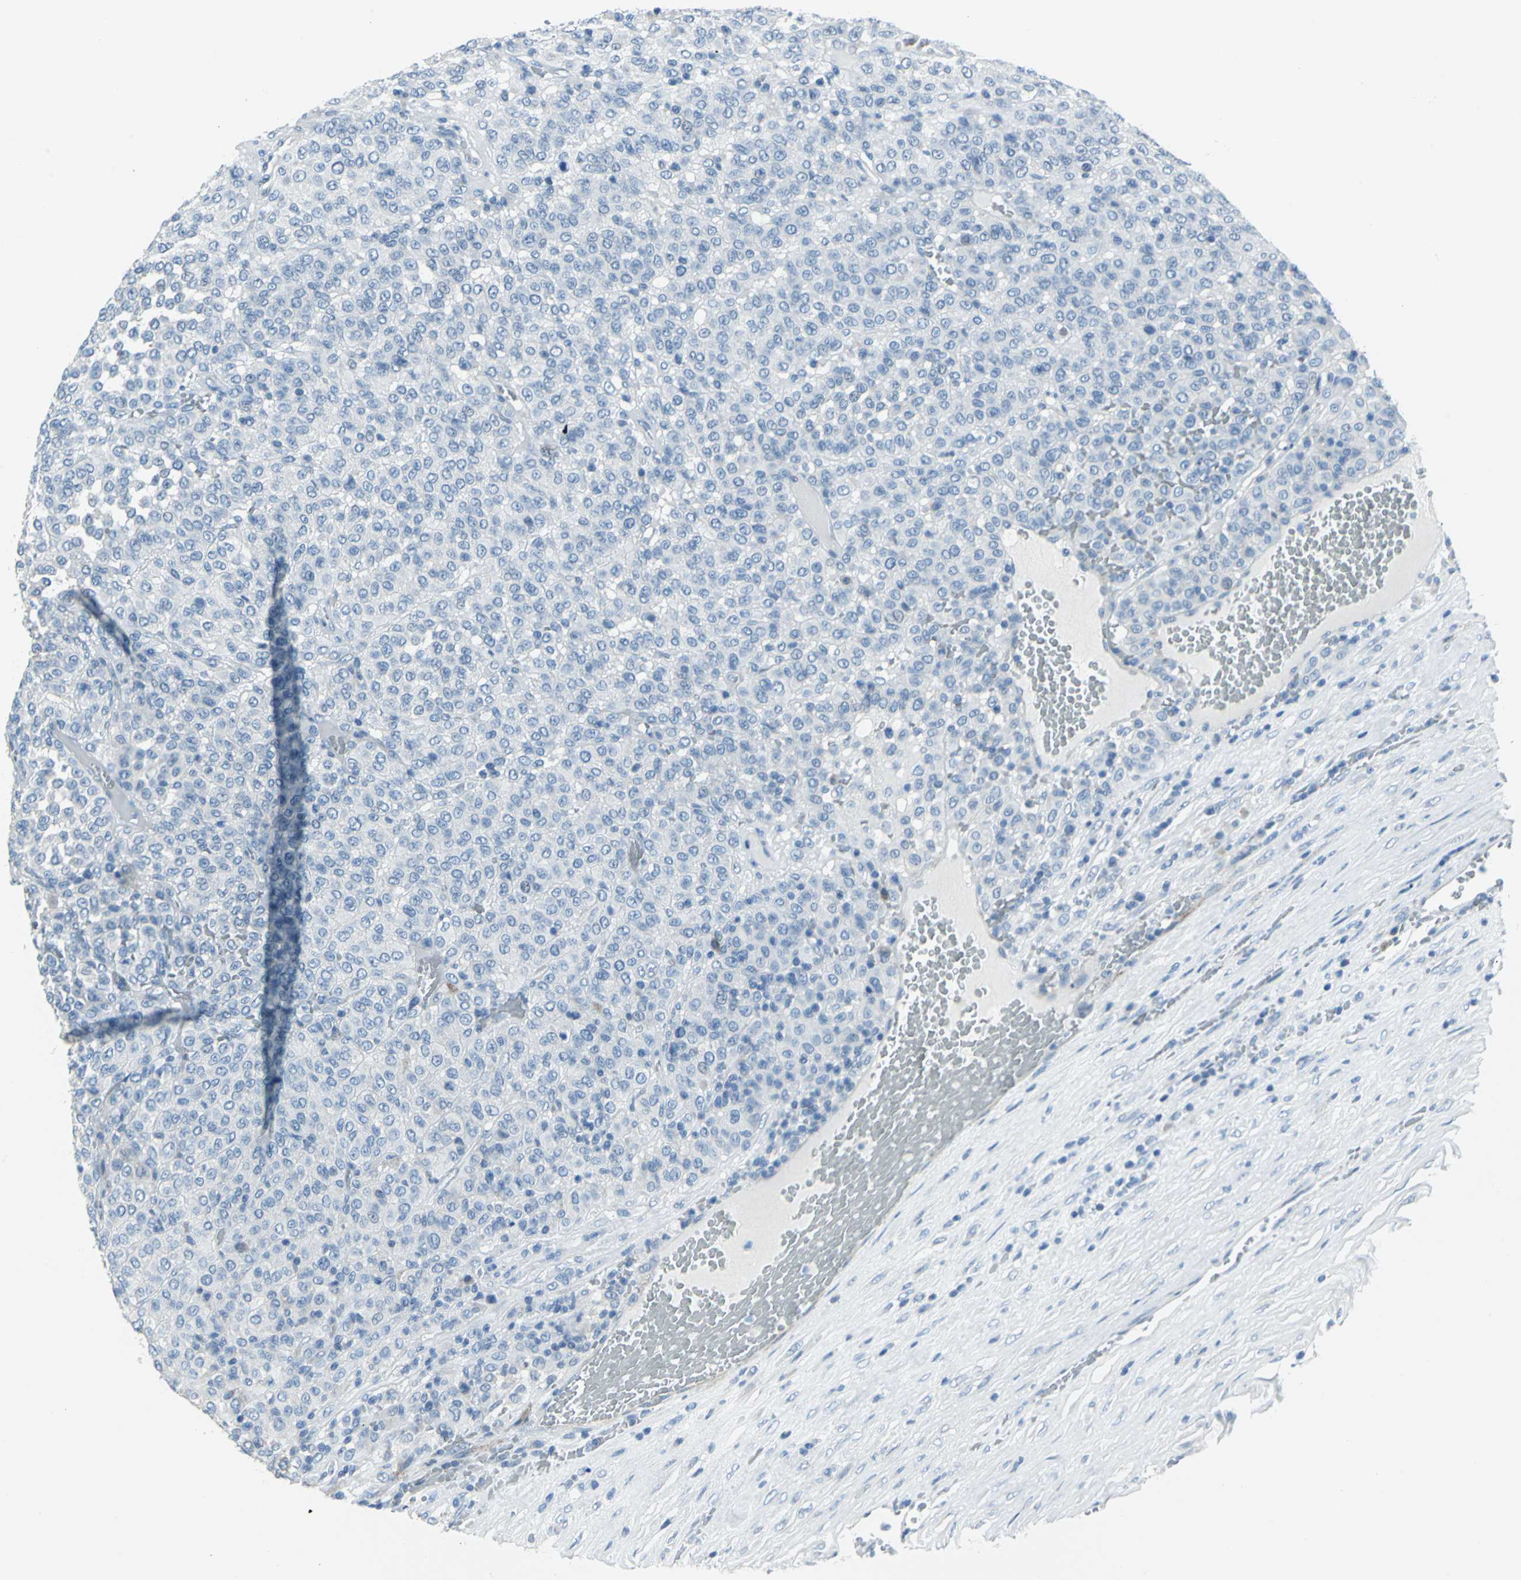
{"staining": {"intensity": "negative", "quantity": "none", "location": "none"}, "tissue": "melanoma", "cell_type": "Tumor cells", "image_type": "cancer", "snomed": [{"axis": "morphology", "description": "Malignant melanoma, Metastatic site"}, {"axis": "topography", "description": "Pancreas"}], "caption": "This micrograph is of melanoma stained with immunohistochemistry to label a protein in brown with the nuclei are counter-stained blue. There is no positivity in tumor cells.", "gene": "DNAI2", "patient": {"sex": "female", "age": 30}}